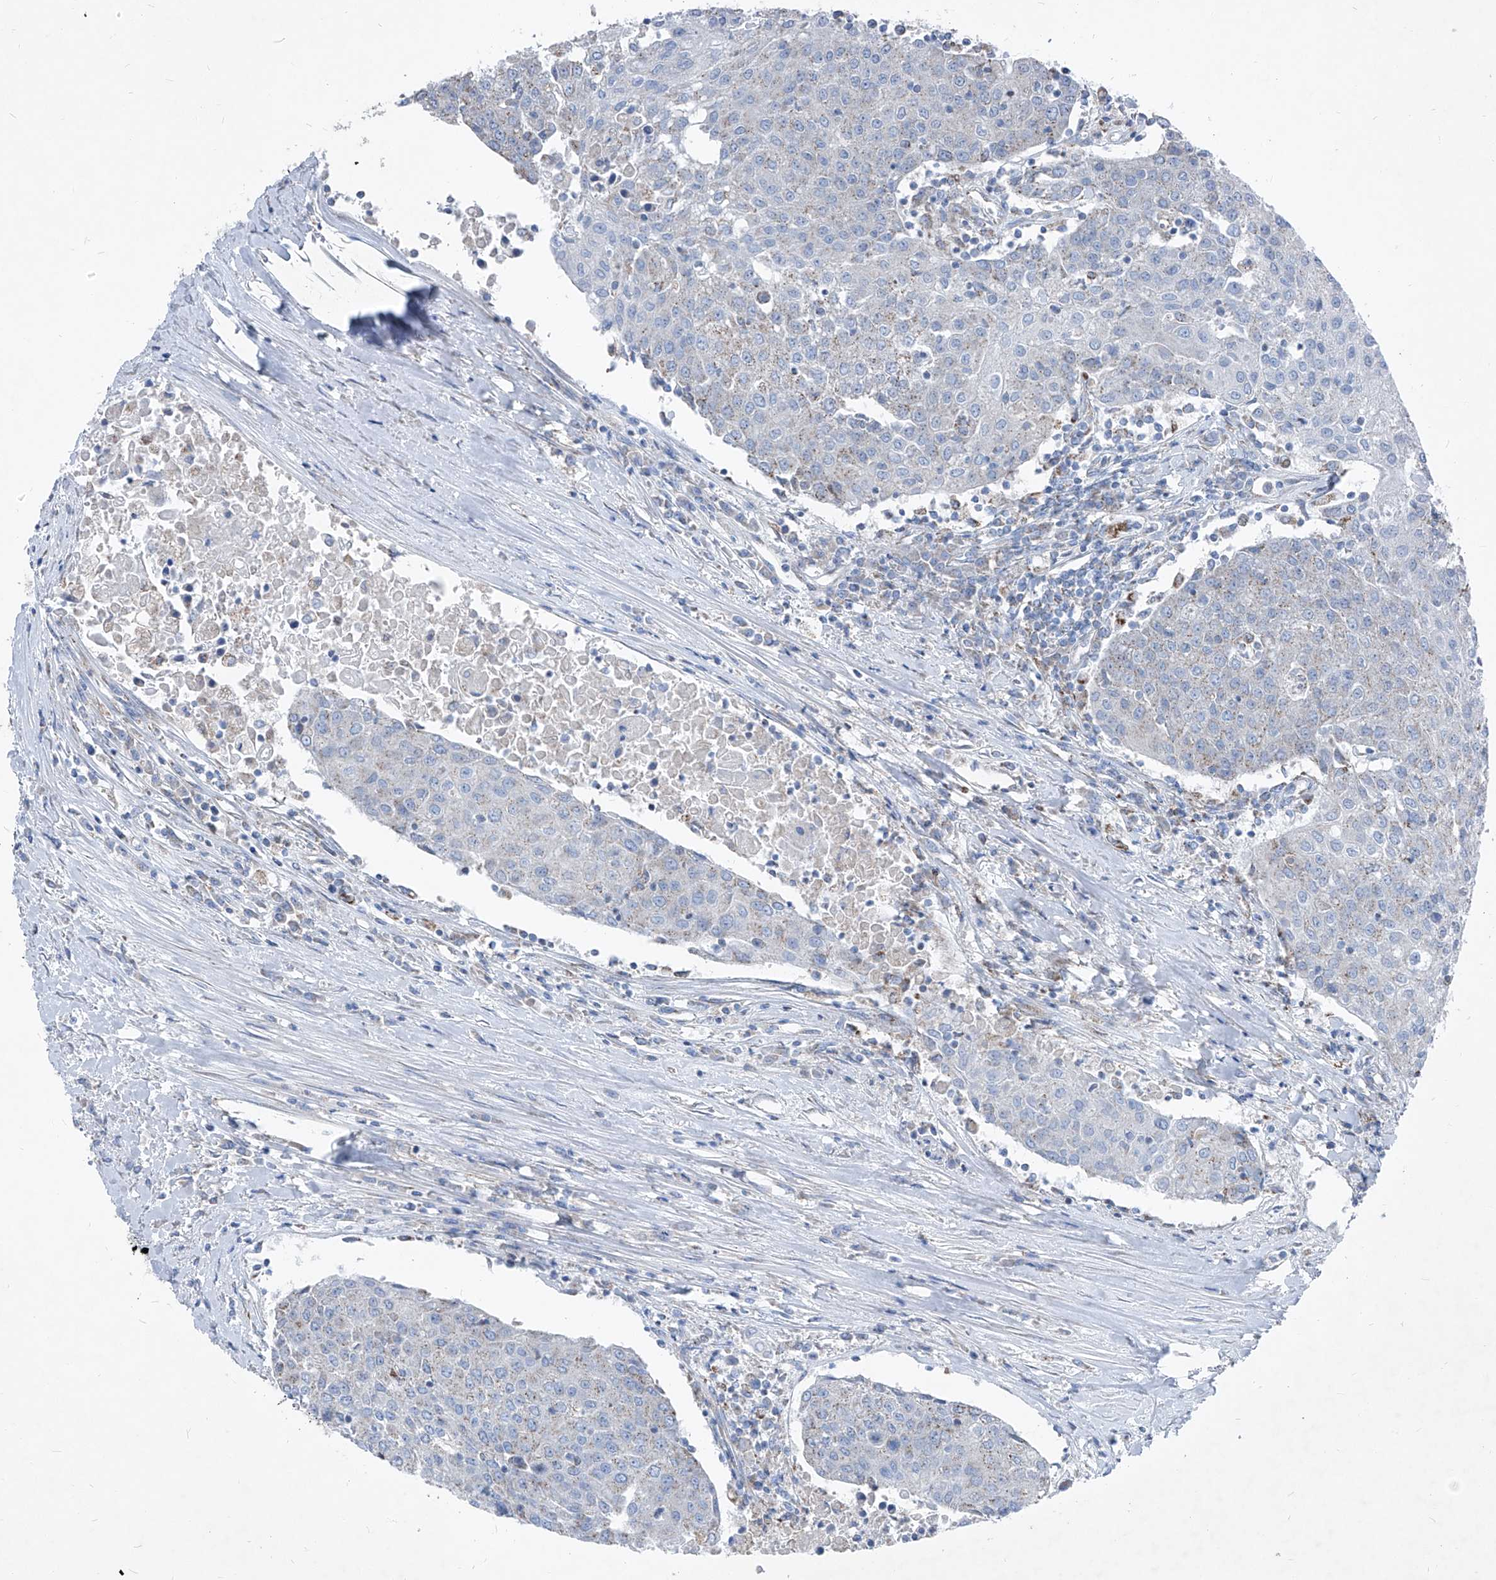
{"staining": {"intensity": "negative", "quantity": "none", "location": "none"}, "tissue": "urothelial cancer", "cell_type": "Tumor cells", "image_type": "cancer", "snomed": [{"axis": "morphology", "description": "Urothelial carcinoma, High grade"}, {"axis": "topography", "description": "Urinary bladder"}], "caption": "A histopathology image of human high-grade urothelial carcinoma is negative for staining in tumor cells.", "gene": "AGPS", "patient": {"sex": "female", "age": 85}}